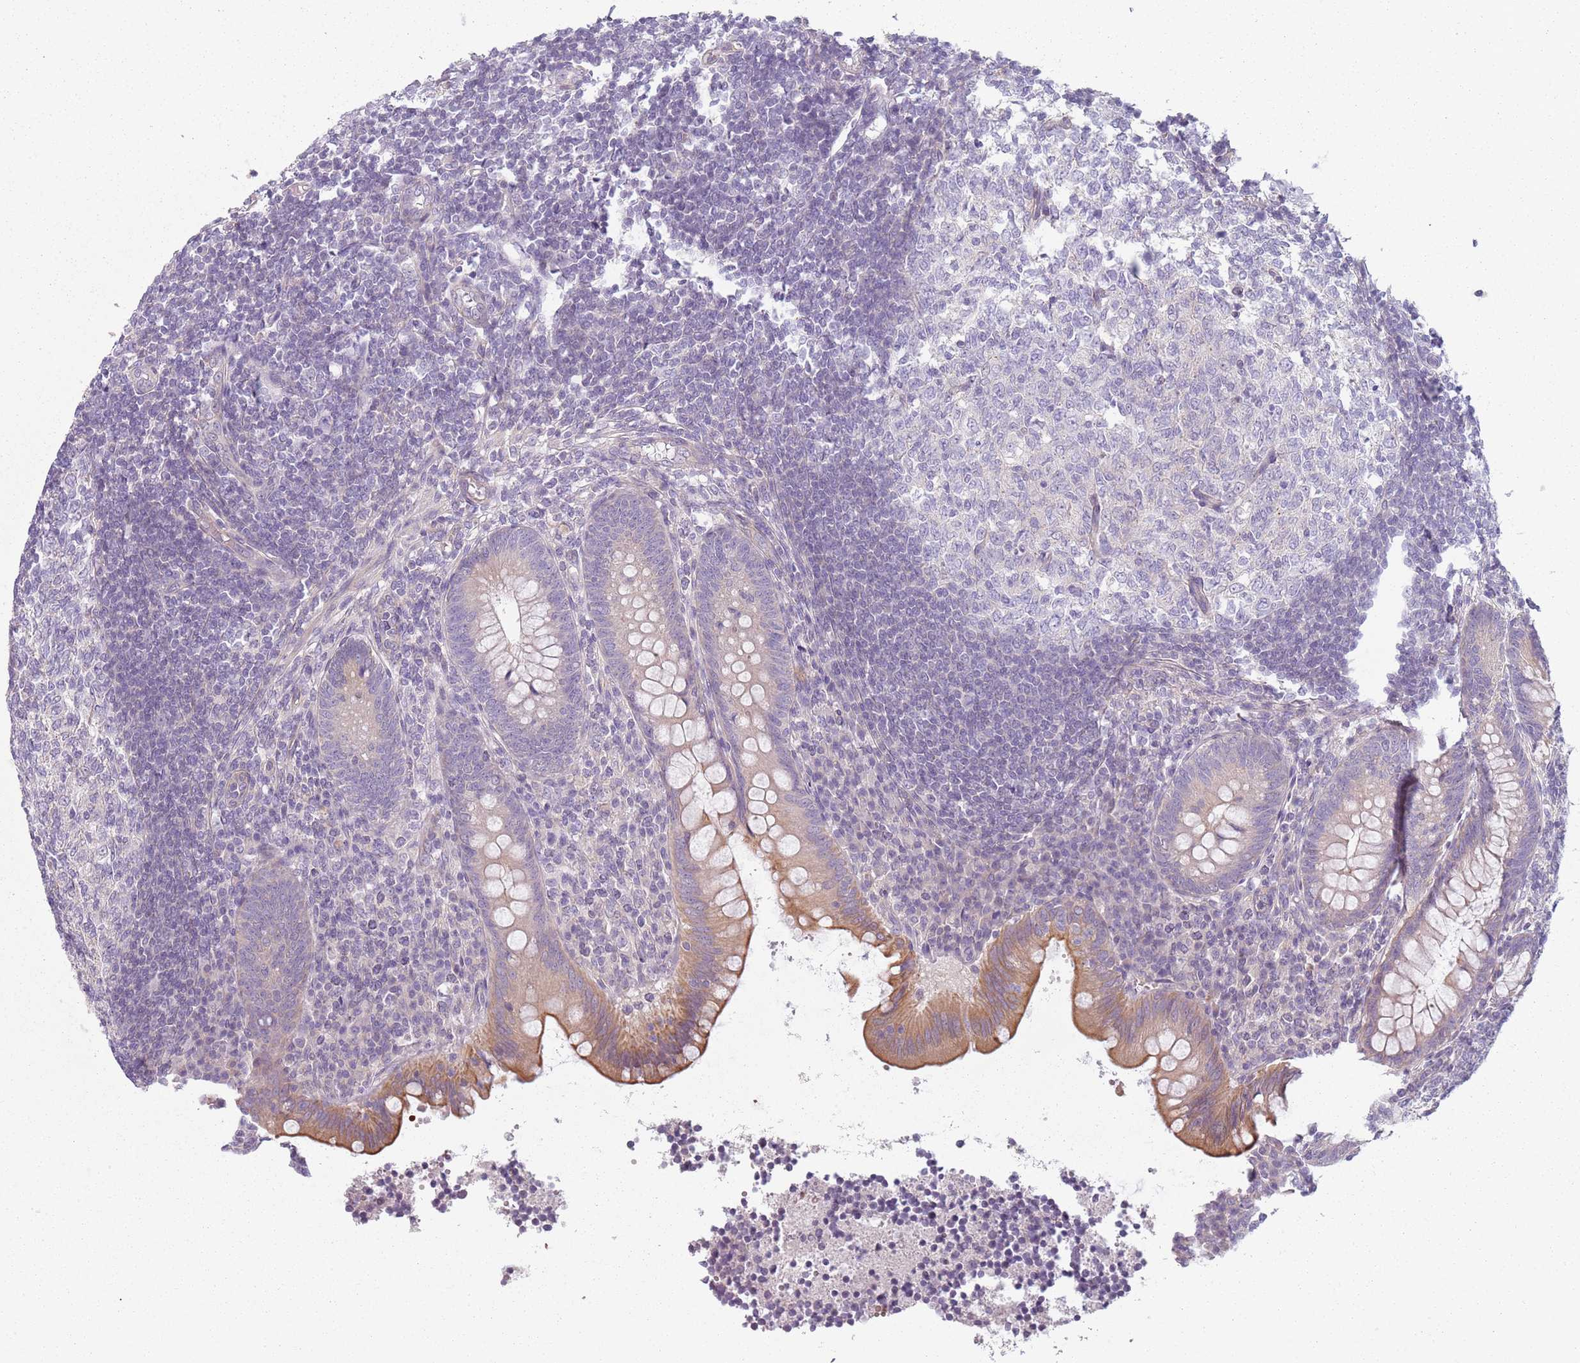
{"staining": {"intensity": "moderate", "quantity": "25%-75%", "location": "cytoplasmic/membranous"}, "tissue": "appendix", "cell_type": "Glandular cells", "image_type": "normal", "snomed": [{"axis": "morphology", "description": "Normal tissue, NOS"}, {"axis": "topography", "description": "Appendix"}], "caption": "Protein analysis of unremarkable appendix exhibits moderate cytoplasmic/membranous positivity in approximately 25%-75% of glandular cells. The protein of interest is shown in brown color, while the nuclei are stained blue.", "gene": "TLCD2", "patient": {"sex": "female", "age": 33}}